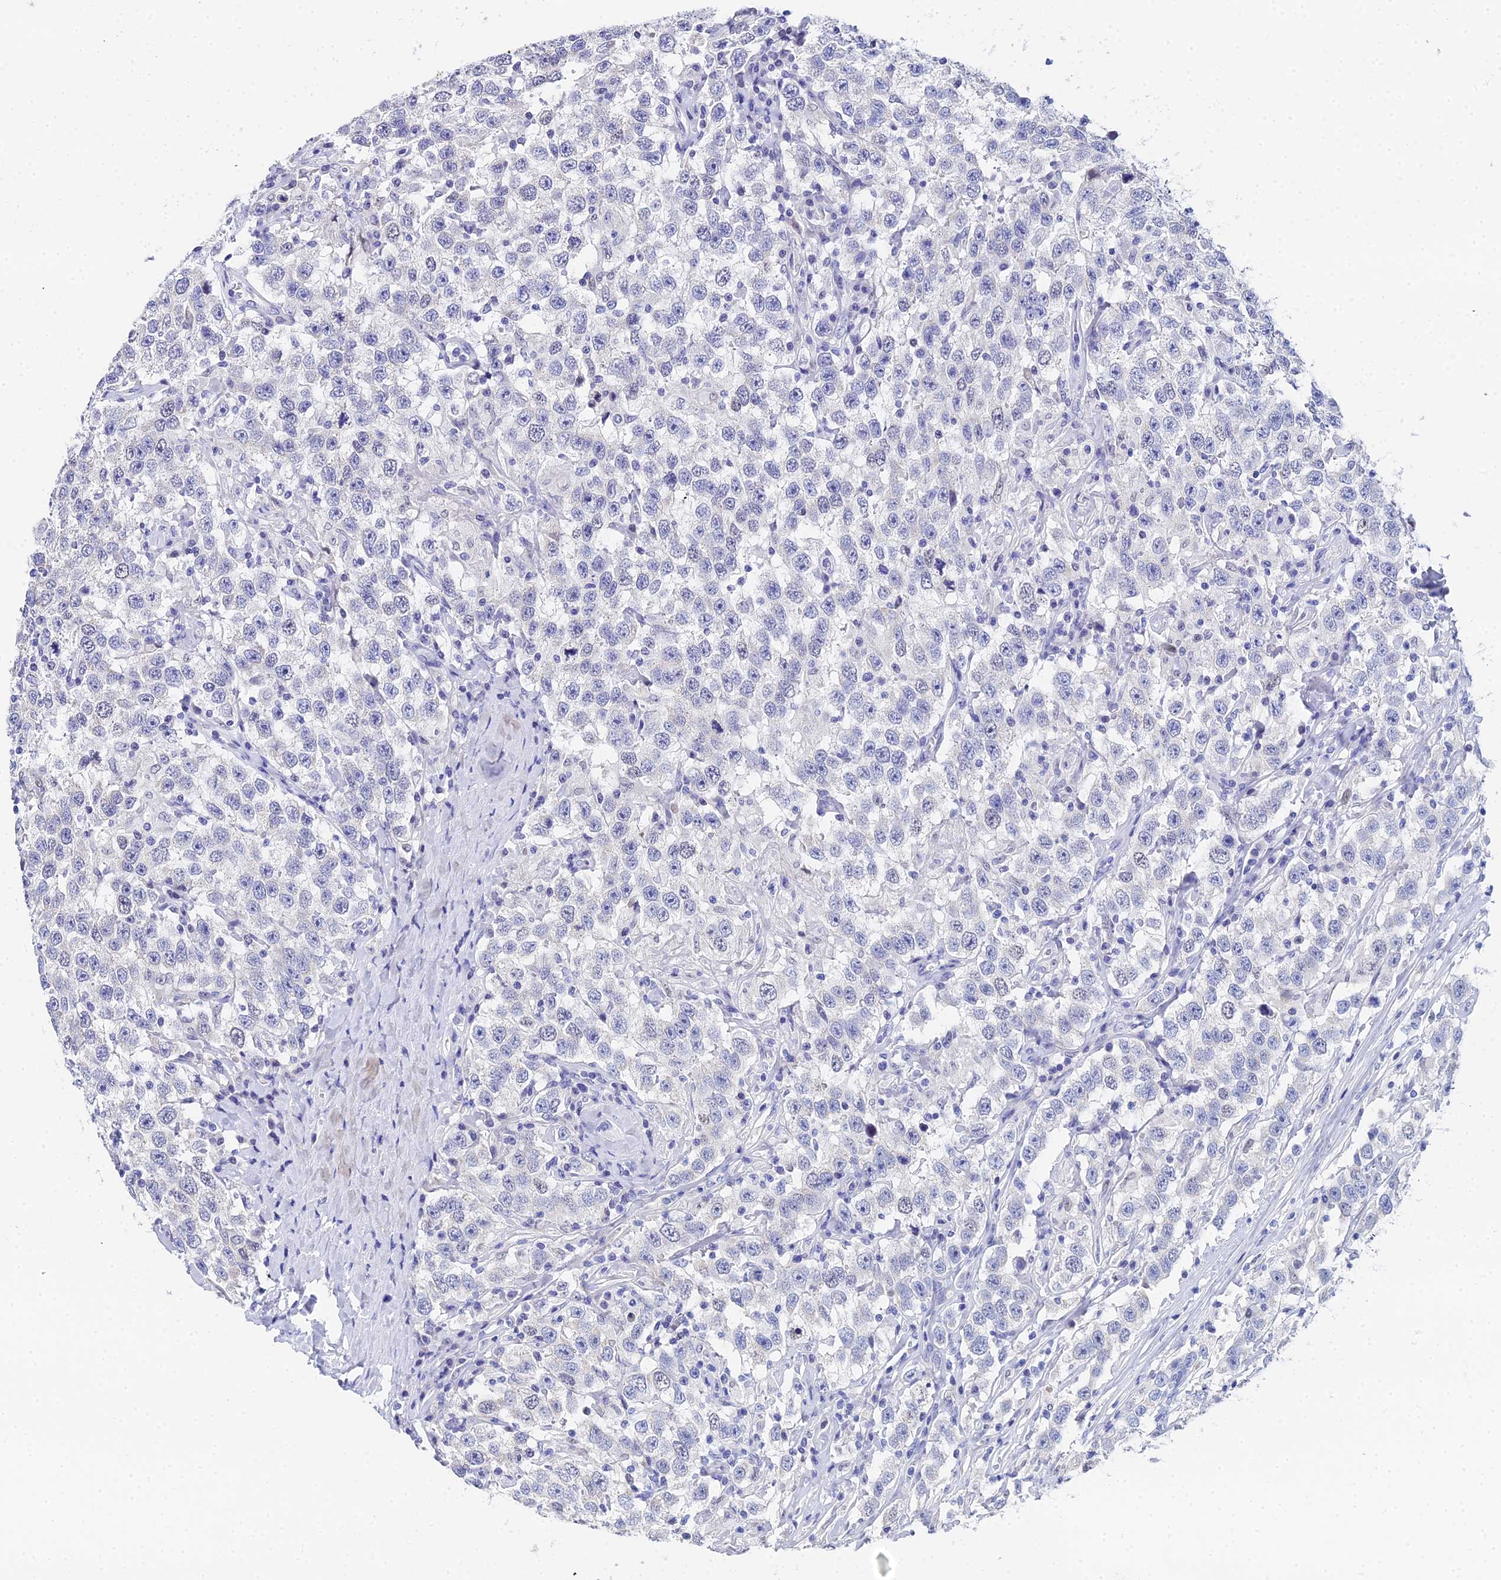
{"staining": {"intensity": "negative", "quantity": "none", "location": "none"}, "tissue": "testis cancer", "cell_type": "Tumor cells", "image_type": "cancer", "snomed": [{"axis": "morphology", "description": "Seminoma, NOS"}, {"axis": "topography", "description": "Testis"}], "caption": "IHC photomicrograph of neoplastic tissue: seminoma (testis) stained with DAB exhibits no significant protein positivity in tumor cells.", "gene": "OCM", "patient": {"sex": "male", "age": 41}}